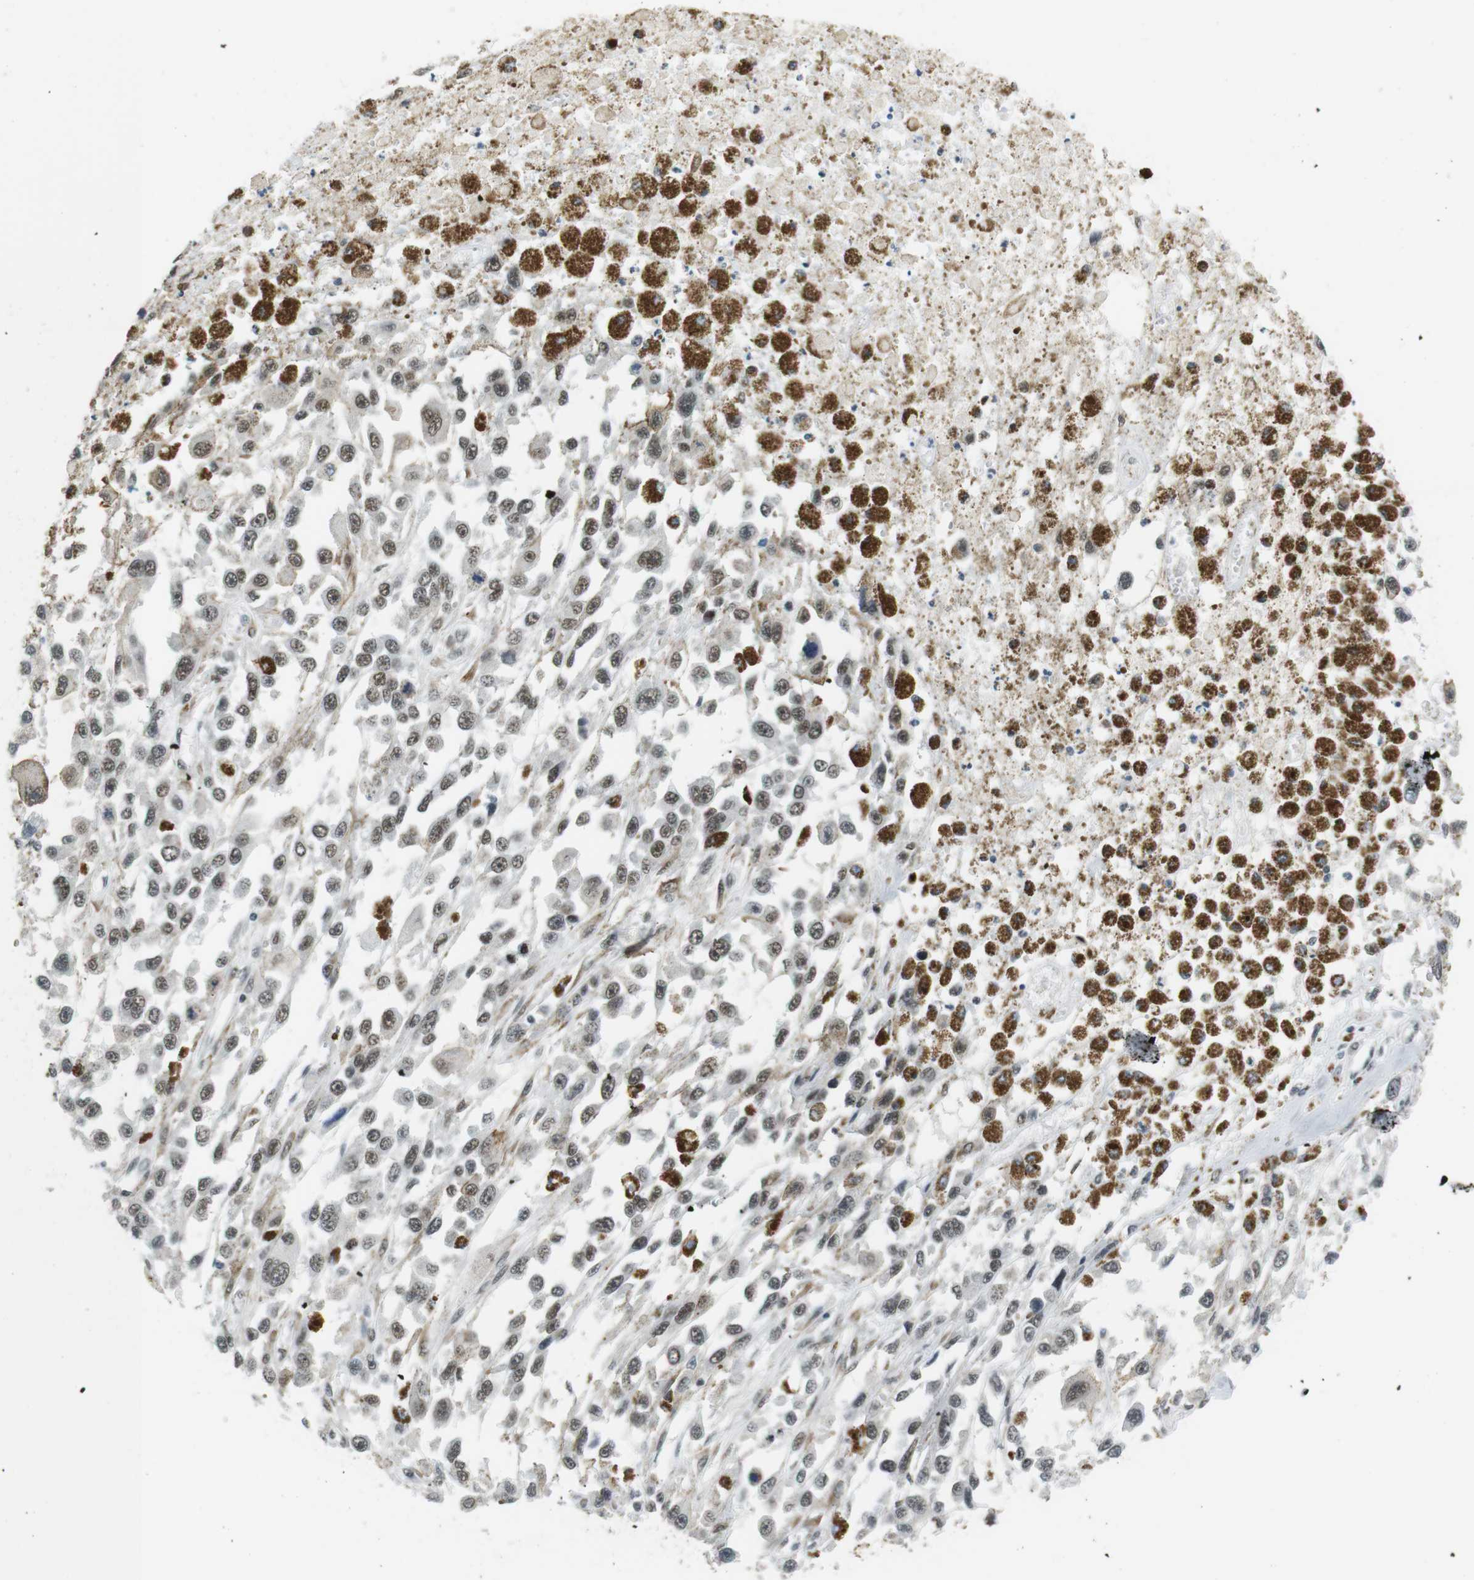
{"staining": {"intensity": "weak", "quantity": ">75%", "location": "nuclear"}, "tissue": "melanoma", "cell_type": "Tumor cells", "image_type": "cancer", "snomed": [{"axis": "morphology", "description": "Malignant melanoma, Metastatic site"}, {"axis": "topography", "description": "Lymph node"}], "caption": "Immunohistochemical staining of melanoma shows low levels of weak nuclear staining in approximately >75% of tumor cells. (DAB IHC with brightfield microscopy, high magnification).", "gene": "RNF38", "patient": {"sex": "male", "age": 59}}